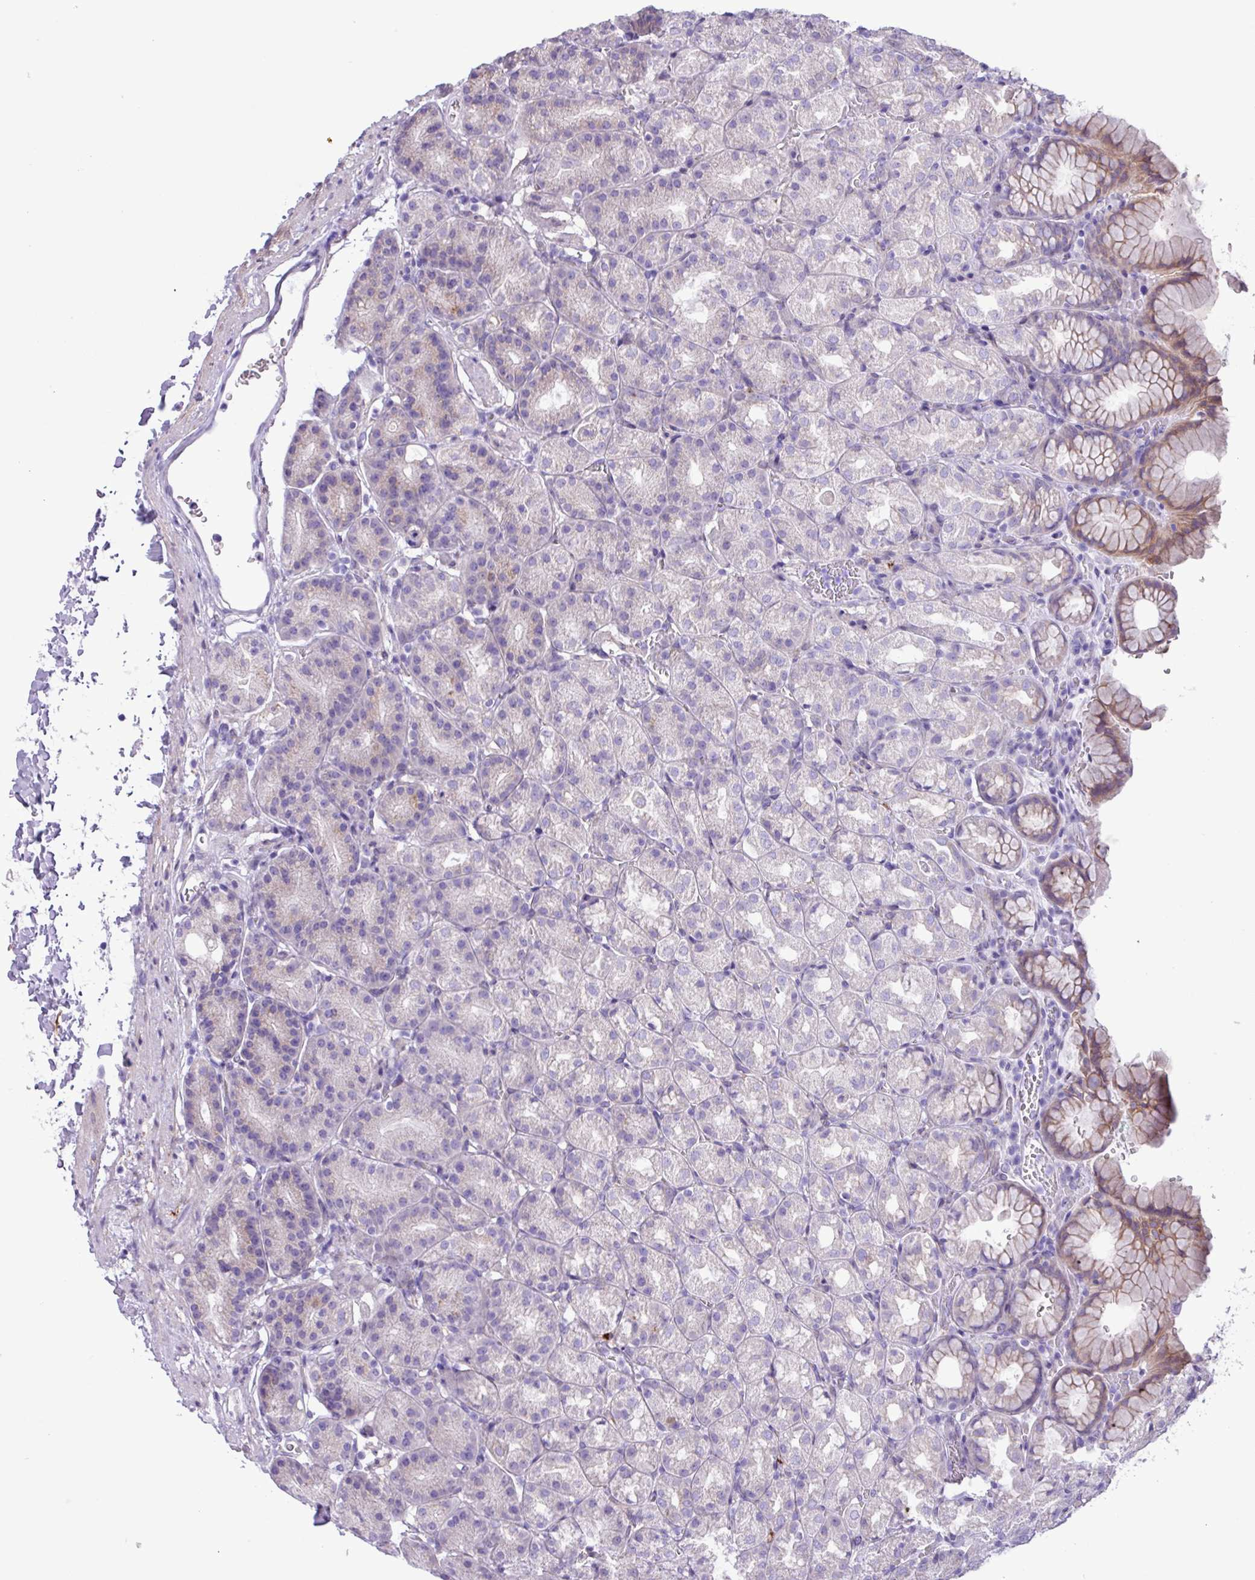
{"staining": {"intensity": "moderate", "quantity": "<25%", "location": "cytoplasmic/membranous"}, "tissue": "stomach", "cell_type": "Glandular cells", "image_type": "normal", "snomed": [{"axis": "morphology", "description": "Normal tissue, NOS"}, {"axis": "topography", "description": "Stomach, upper"}], "caption": "Stomach stained with DAB (3,3'-diaminobenzidine) IHC displays low levels of moderate cytoplasmic/membranous expression in approximately <25% of glandular cells.", "gene": "SLC38A1", "patient": {"sex": "female", "age": 81}}